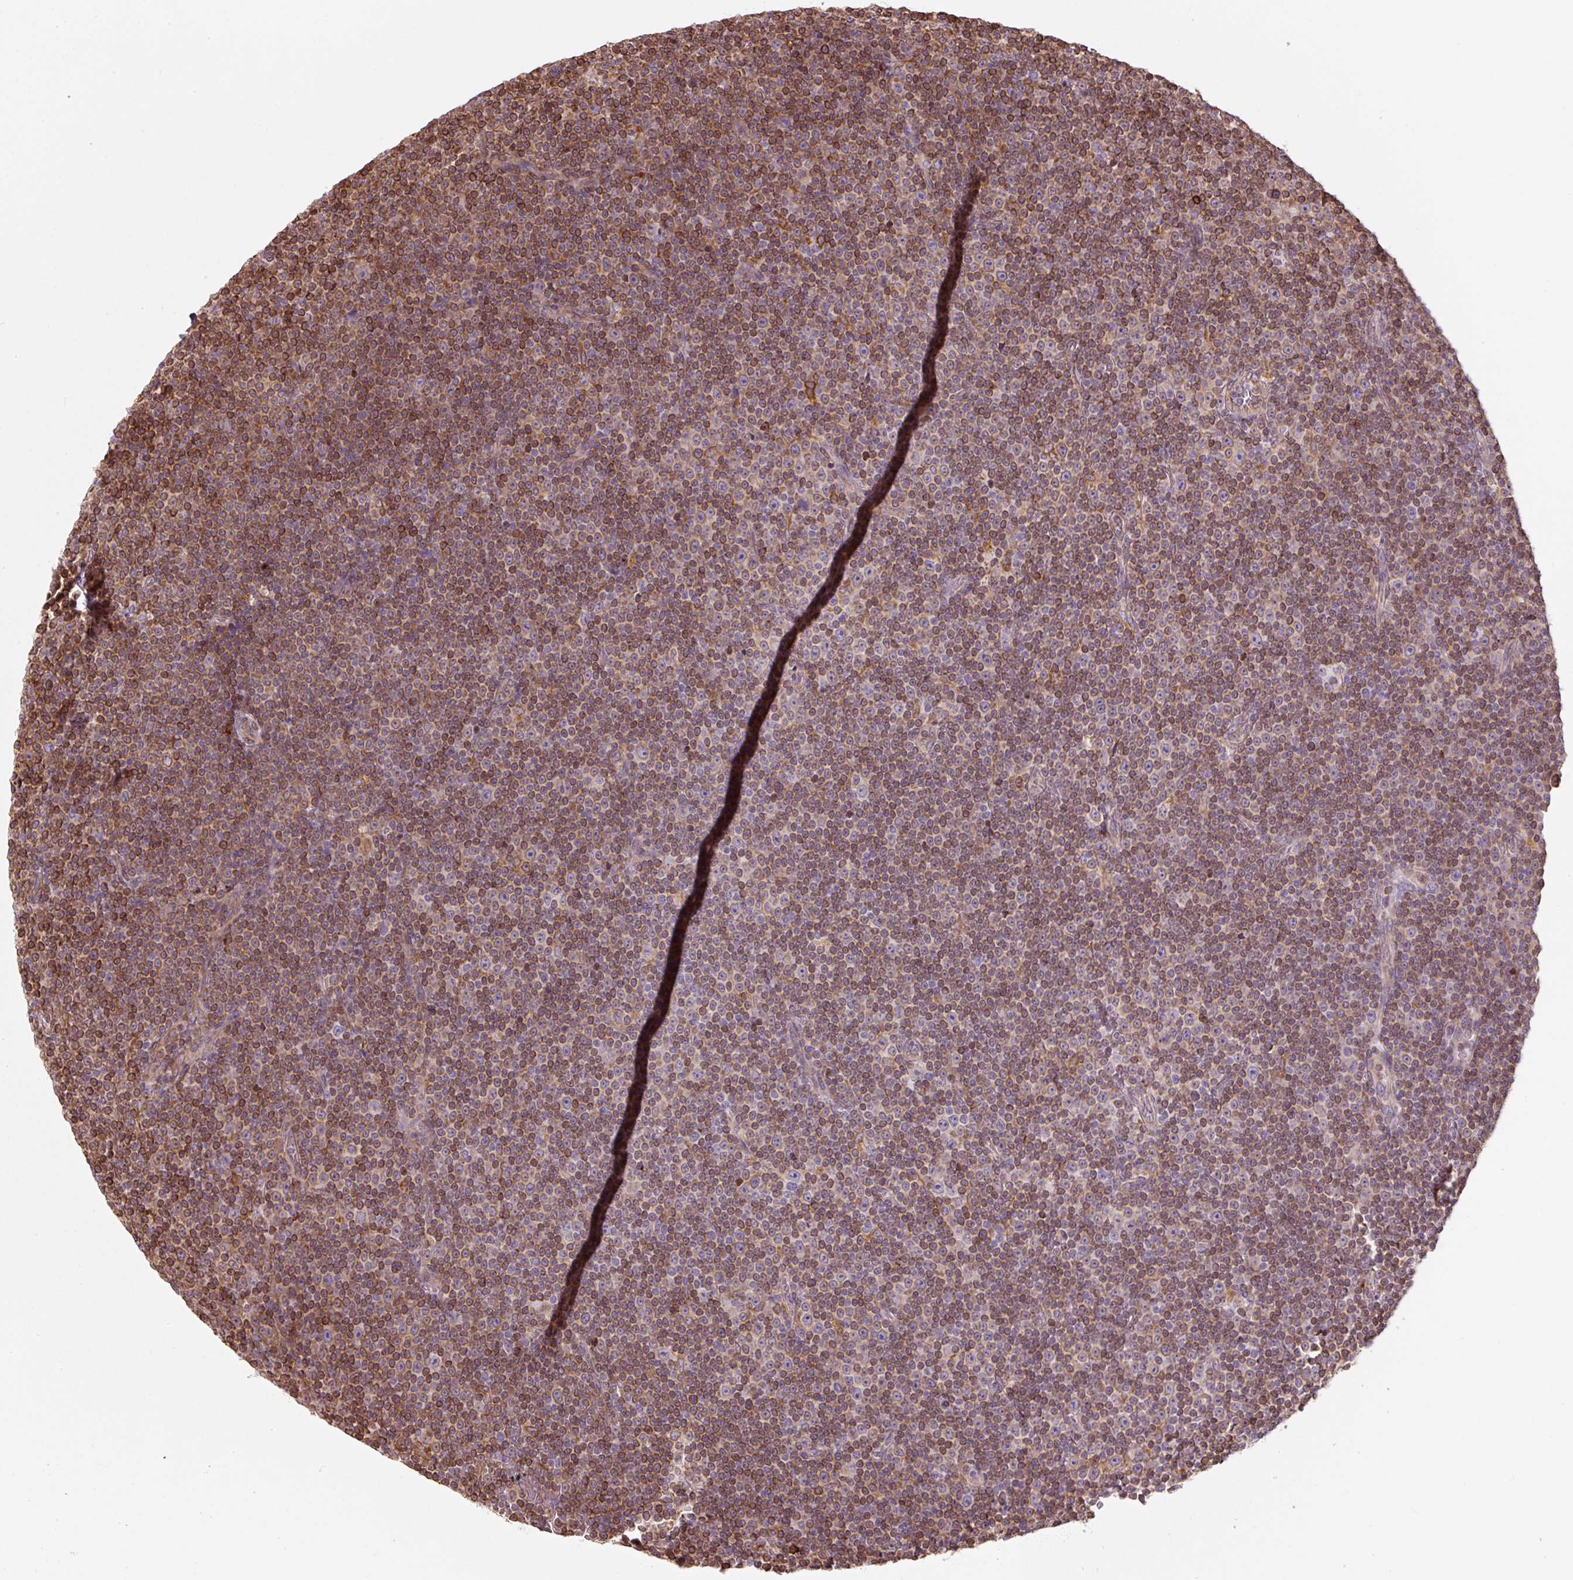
{"staining": {"intensity": "moderate", "quantity": ">75%", "location": "cytoplasmic/membranous"}, "tissue": "lymphoma", "cell_type": "Tumor cells", "image_type": "cancer", "snomed": [{"axis": "morphology", "description": "Malignant lymphoma, non-Hodgkin's type, Low grade"}, {"axis": "topography", "description": "Lymph node"}], "caption": "Protein staining shows moderate cytoplasmic/membranous positivity in approximately >75% of tumor cells in lymphoma.", "gene": "PRKCSH", "patient": {"sex": "female", "age": 67}}